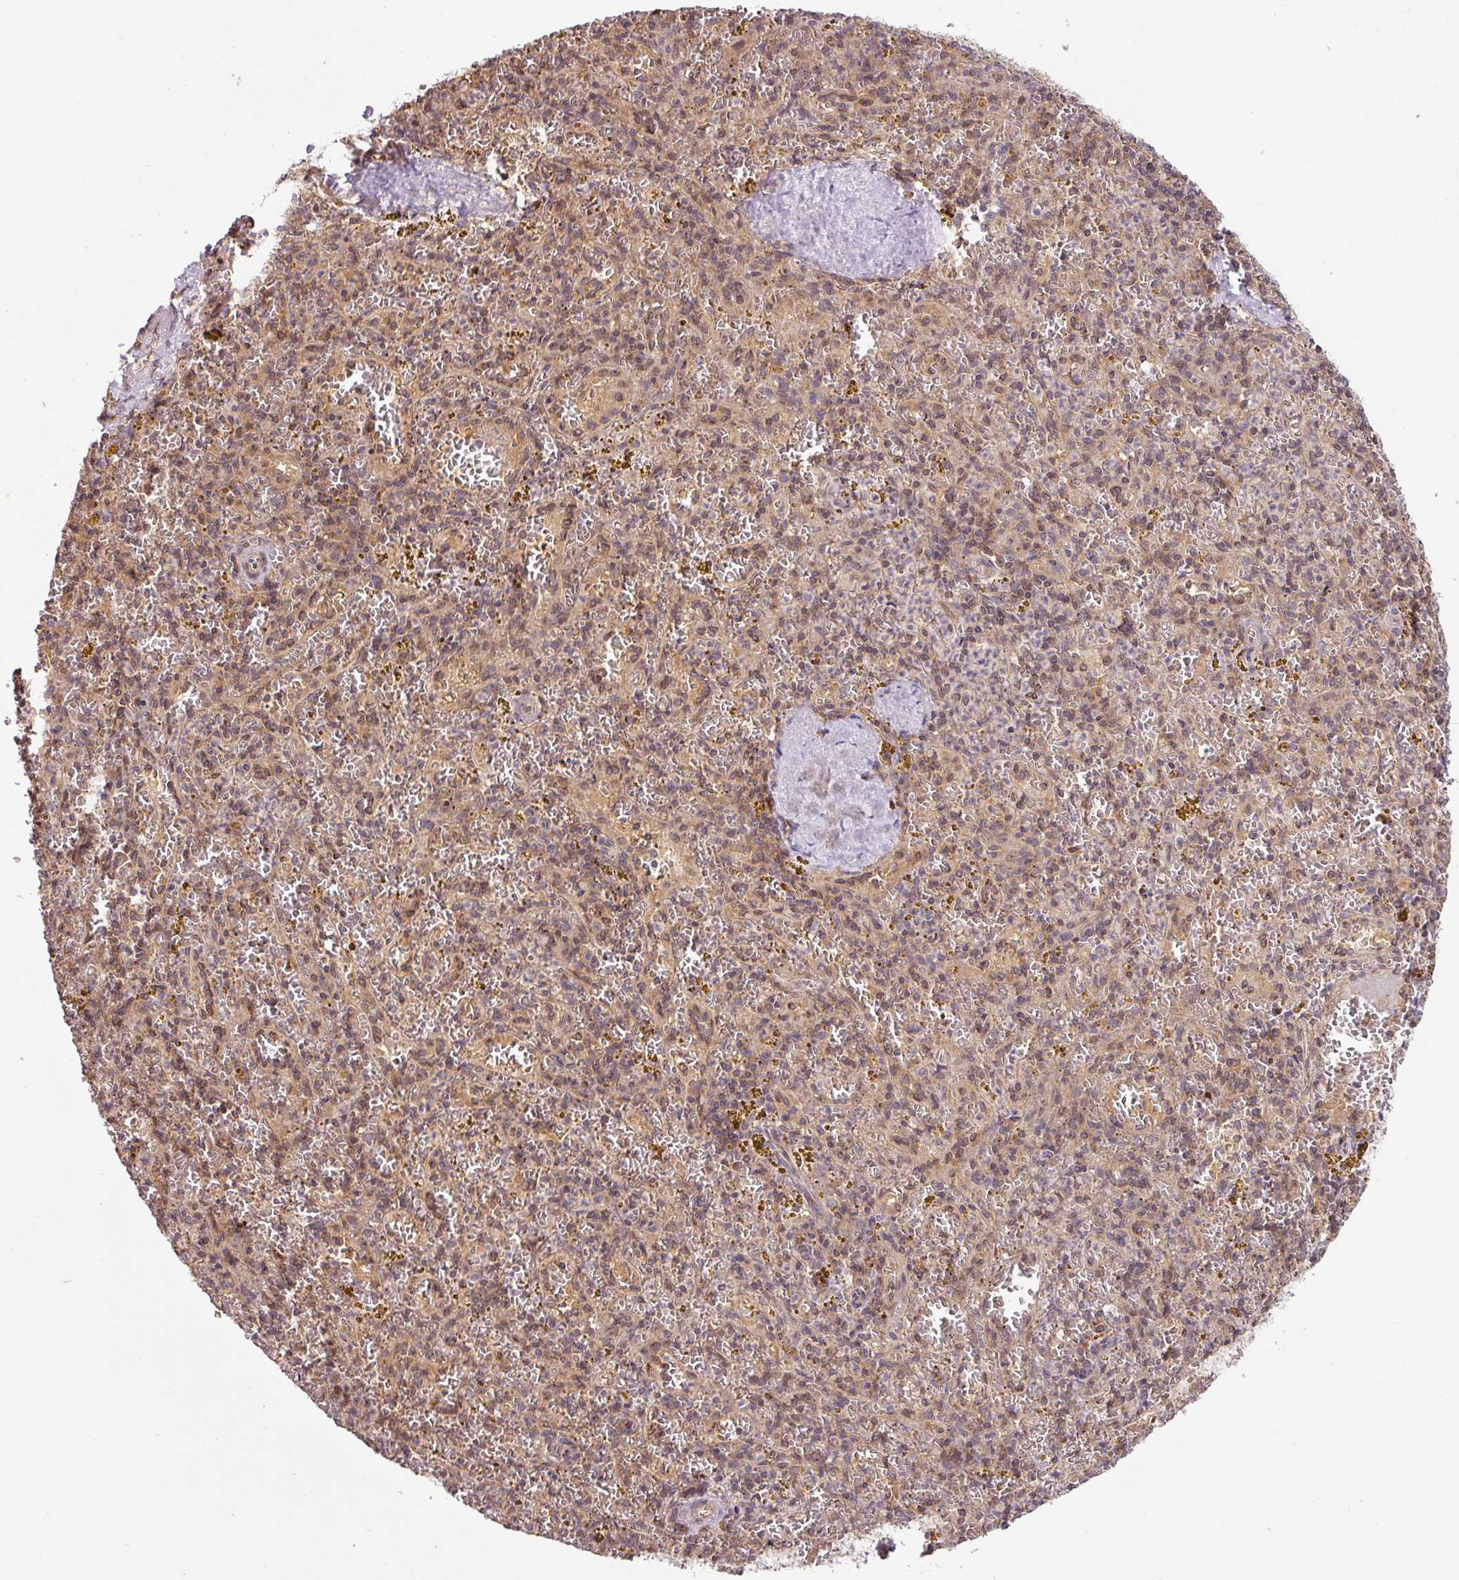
{"staining": {"intensity": "weak", "quantity": "<25%", "location": "nuclear"}, "tissue": "spleen", "cell_type": "Cells in red pulp", "image_type": "normal", "snomed": [{"axis": "morphology", "description": "Normal tissue, NOS"}, {"axis": "topography", "description": "Spleen"}], "caption": "DAB immunohistochemical staining of benign spleen exhibits no significant expression in cells in red pulp.", "gene": "SHB", "patient": {"sex": "male", "age": 57}}